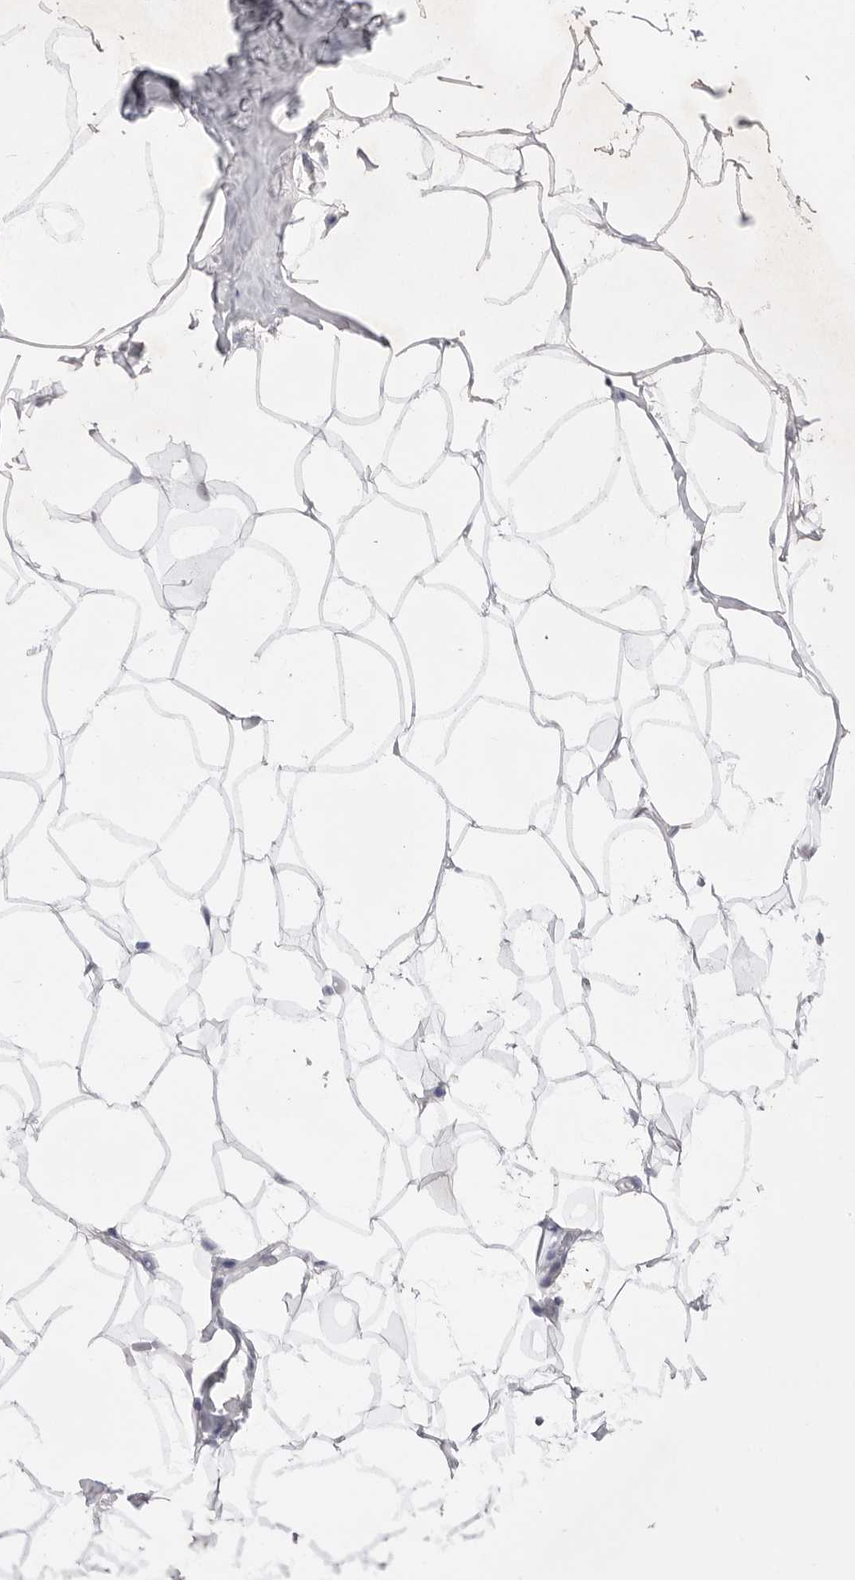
{"staining": {"intensity": "negative", "quantity": "none", "location": "none"}, "tissue": "adipose tissue", "cell_type": "Adipocytes", "image_type": "normal", "snomed": [{"axis": "morphology", "description": "Normal tissue, NOS"}, {"axis": "morphology", "description": "Fibrosis, NOS"}, {"axis": "topography", "description": "Breast"}, {"axis": "topography", "description": "Adipose tissue"}], "caption": "DAB immunohistochemical staining of benign adipose tissue displays no significant expression in adipocytes.", "gene": "ZBTB7B", "patient": {"sex": "female", "age": 39}}